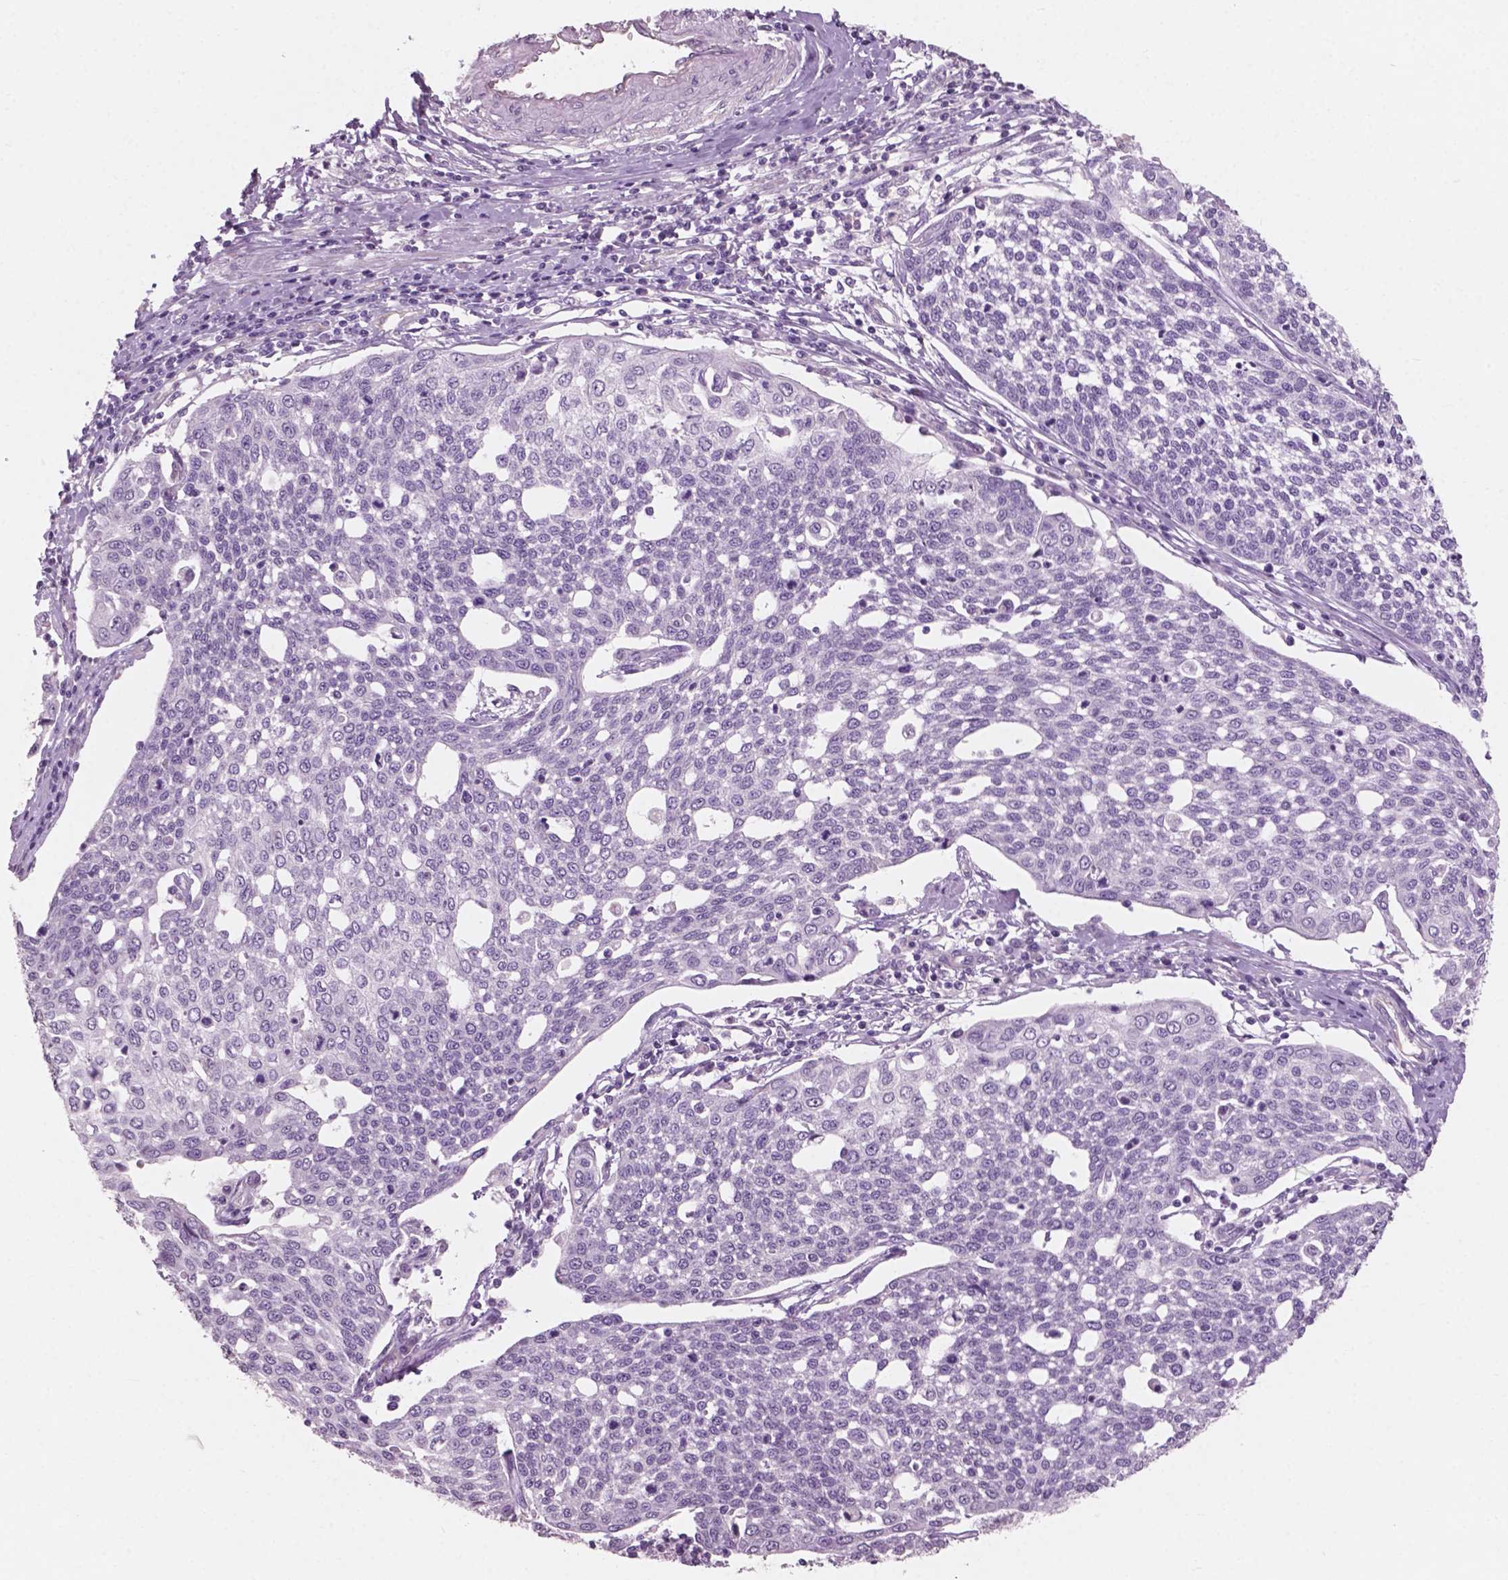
{"staining": {"intensity": "negative", "quantity": "none", "location": "none"}, "tissue": "cervical cancer", "cell_type": "Tumor cells", "image_type": "cancer", "snomed": [{"axis": "morphology", "description": "Squamous cell carcinoma, NOS"}, {"axis": "topography", "description": "Cervix"}], "caption": "The immunohistochemistry (IHC) histopathology image has no significant expression in tumor cells of squamous cell carcinoma (cervical) tissue.", "gene": "AWAT1", "patient": {"sex": "female", "age": 34}}